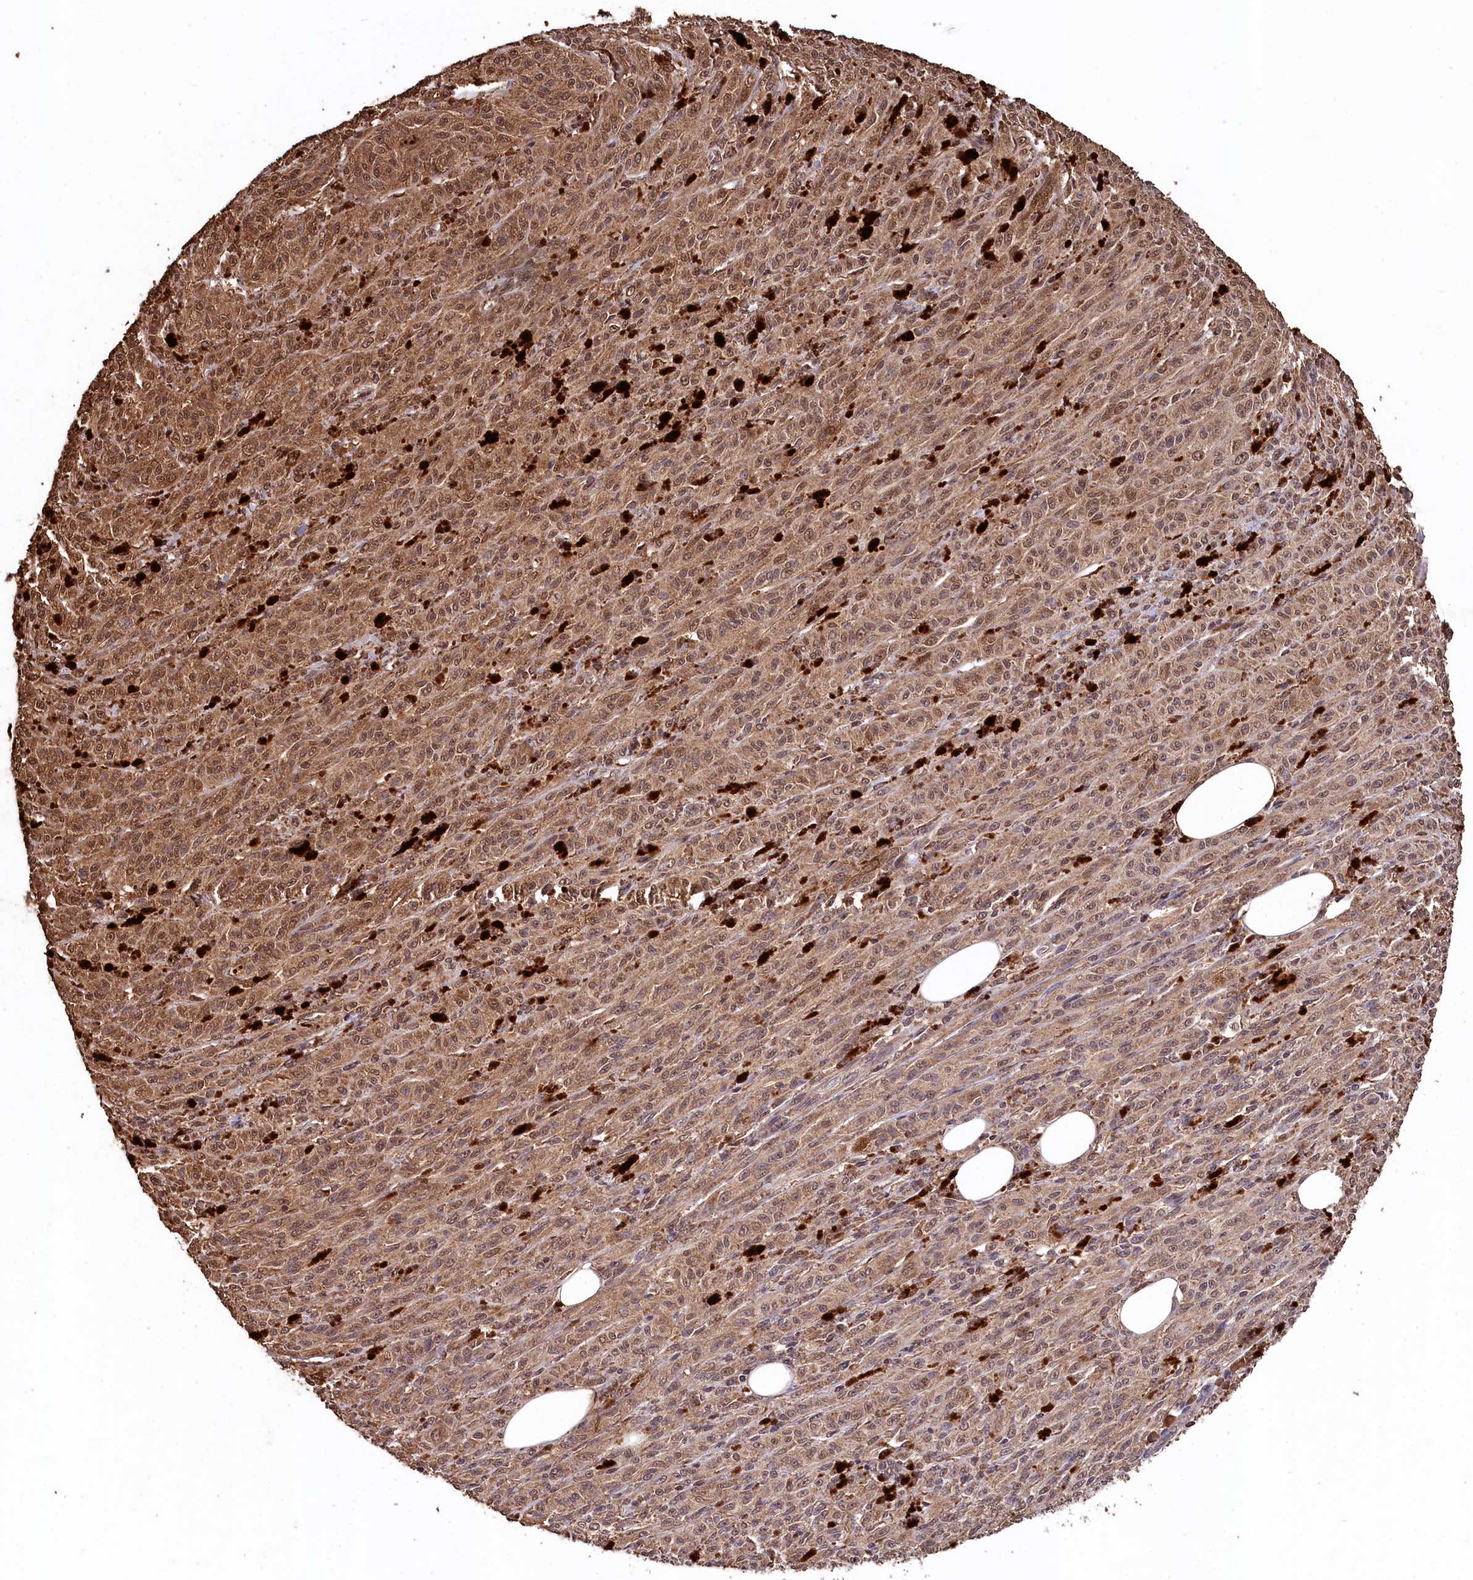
{"staining": {"intensity": "moderate", "quantity": ">75%", "location": "cytoplasmic/membranous,nuclear"}, "tissue": "melanoma", "cell_type": "Tumor cells", "image_type": "cancer", "snomed": [{"axis": "morphology", "description": "Malignant melanoma, NOS"}, {"axis": "topography", "description": "Skin"}], "caption": "Tumor cells show medium levels of moderate cytoplasmic/membranous and nuclear staining in about >75% of cells in human melanoma. The staining is performed using DAB (3,3'-diaminobenzidine) brown chromogen to label protein expression. The nuclei are counter-stained blue using hematoxylin.", "gene": "CEP57L1", "patient": {"sex": "female", "age": 52}}